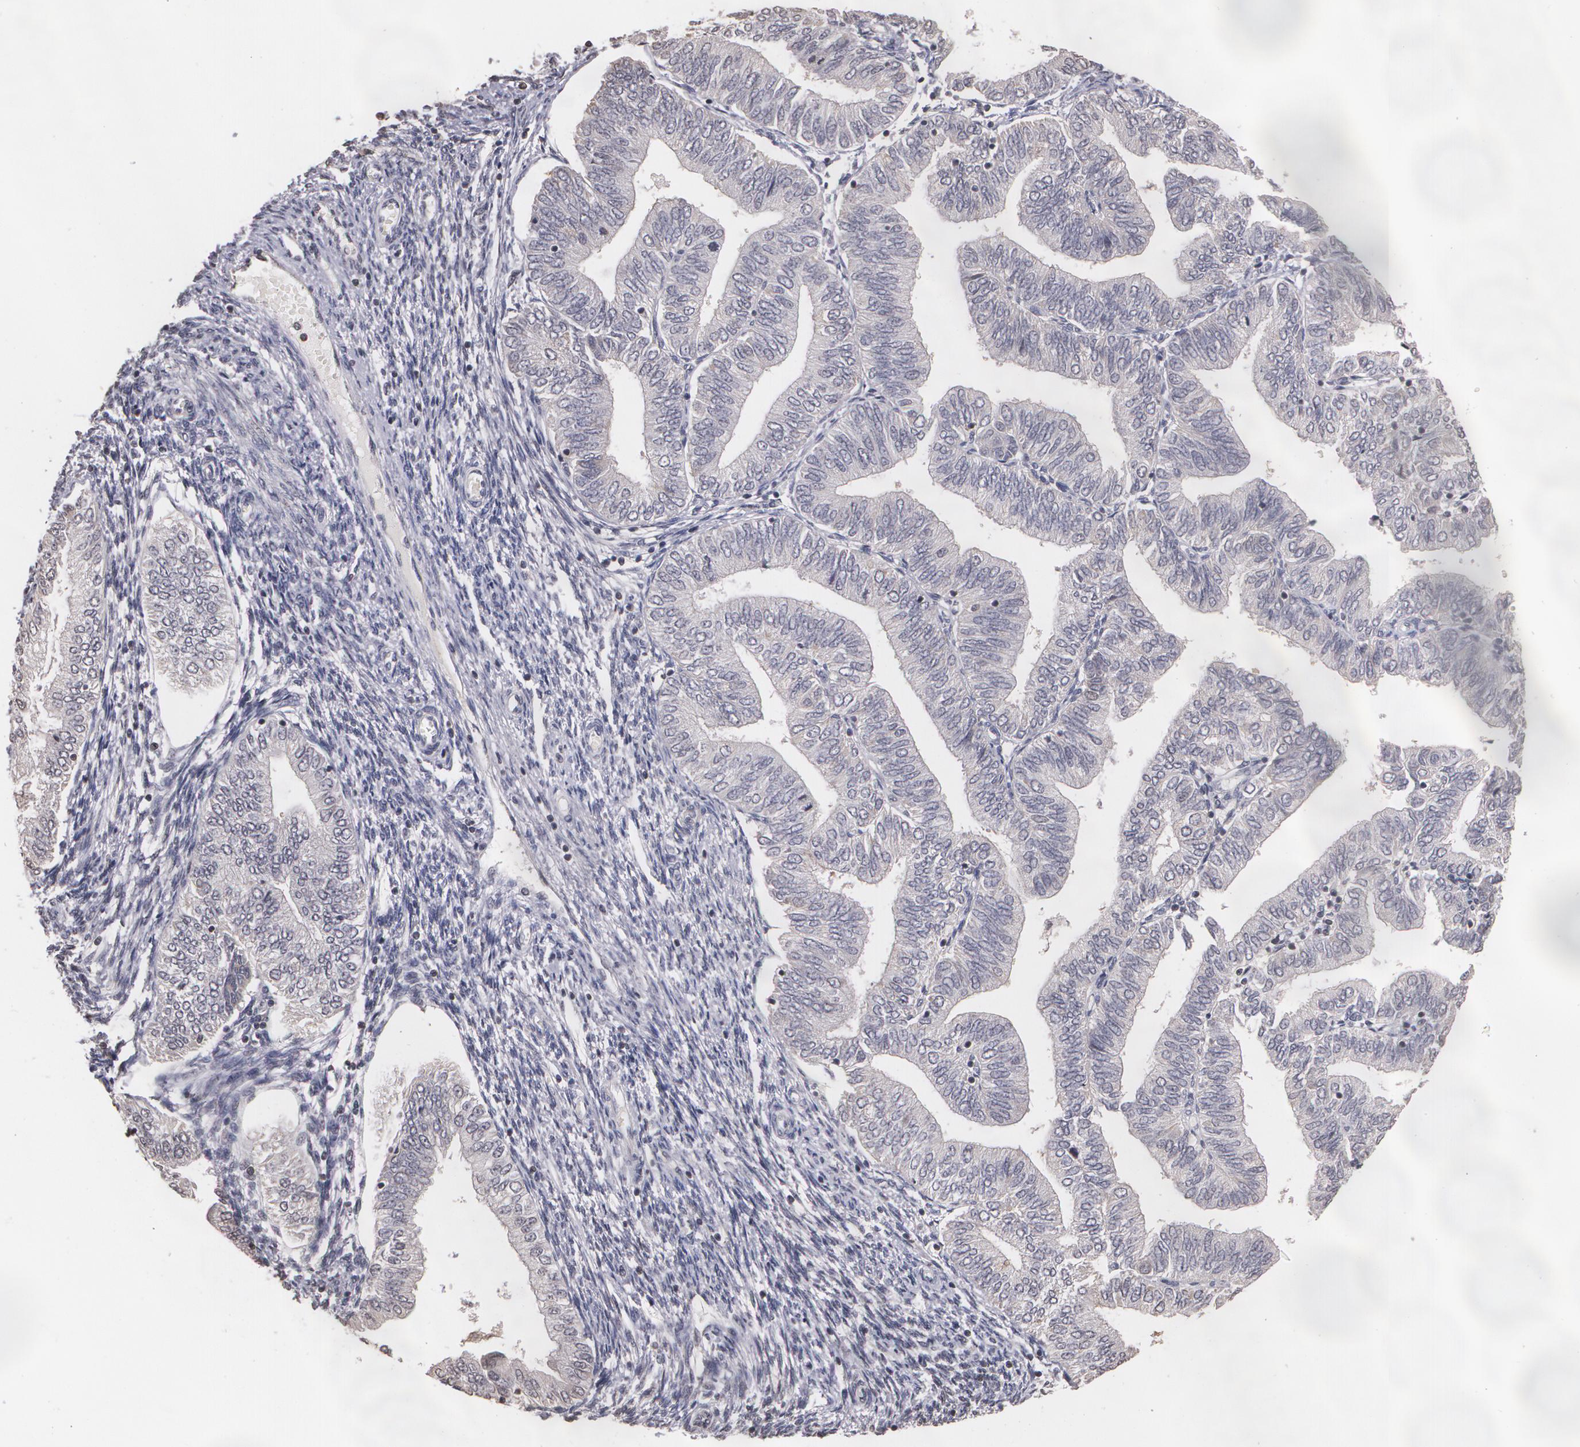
{"staining": {"intensity": "negative", "quantity": "none", "location": "none"}, "tissue": "endometrial cancer", "cell_type": "Tumor cells", "image_type": "cancer", "snomed": [{"axis": "morphology", "description": "Adenocarcinoma, NOS"}, {"axis": "topography", "description": "Endometrium"}], "caption": "Endometrial cancer was stained to show a protein in brown. There is no significant positivity in tumor cells.", "gene": "THRB", "patient": {"sex": "female", "age": 51}}